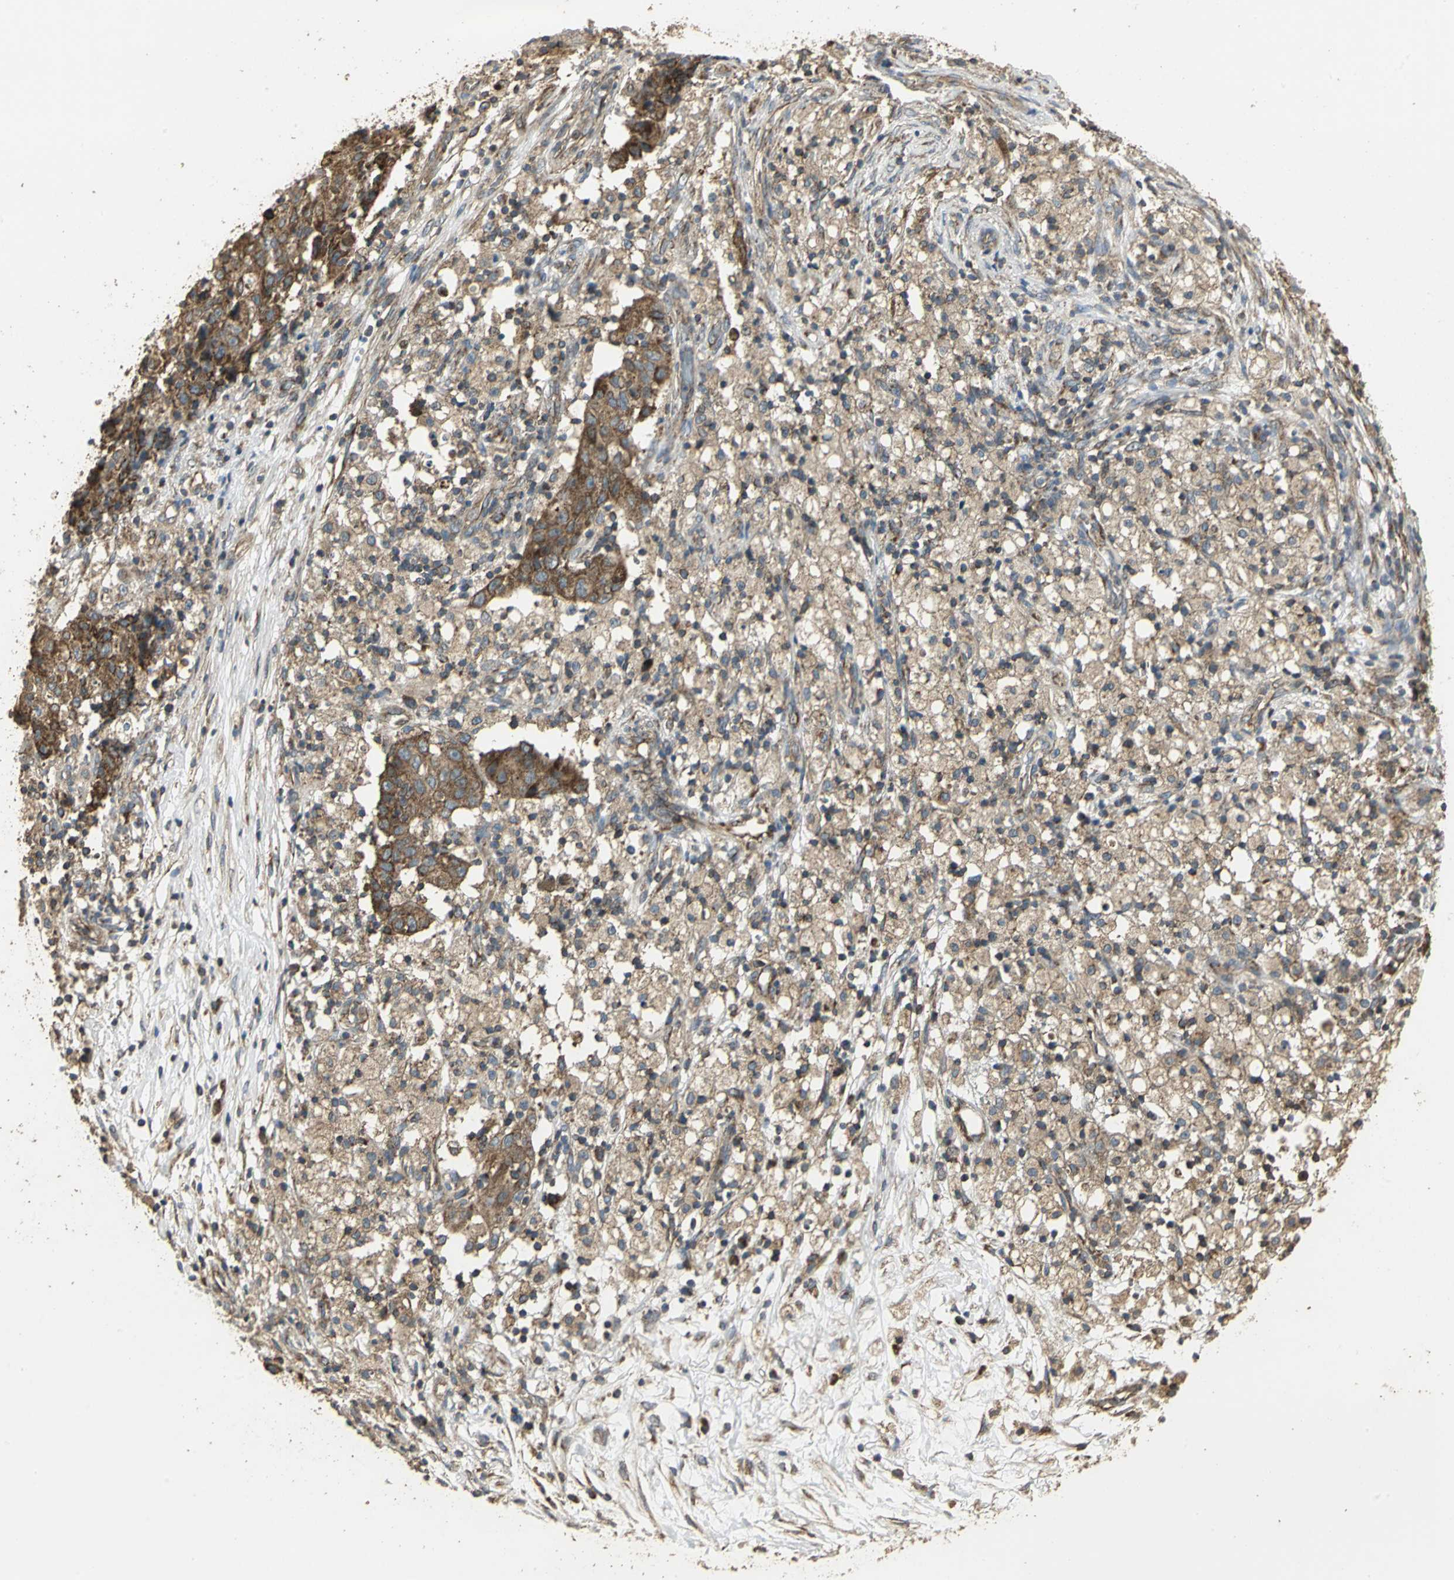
{"staining": {"intensity": "strong", "quantity": ">75%", "location": "cytoplasmic/membranous"}, "tissue": "ovarian cancer", "cell_type": "Tumor cells", "image_type": "cancer", "snomed": [{"axis": "morphology", "description": "Carcinoma, endometroid"}, {"axis": "topography", "description": "Ovary"}], "caption": "An IHC photomicrograph of tumor tissue is shown. Protein staining in brown labels strong cytoplasmic/membranous positivity in ovarian cancer within tumor cells.", "gene": "KANK1", "patient": {"sex": "female", "age": 42}}